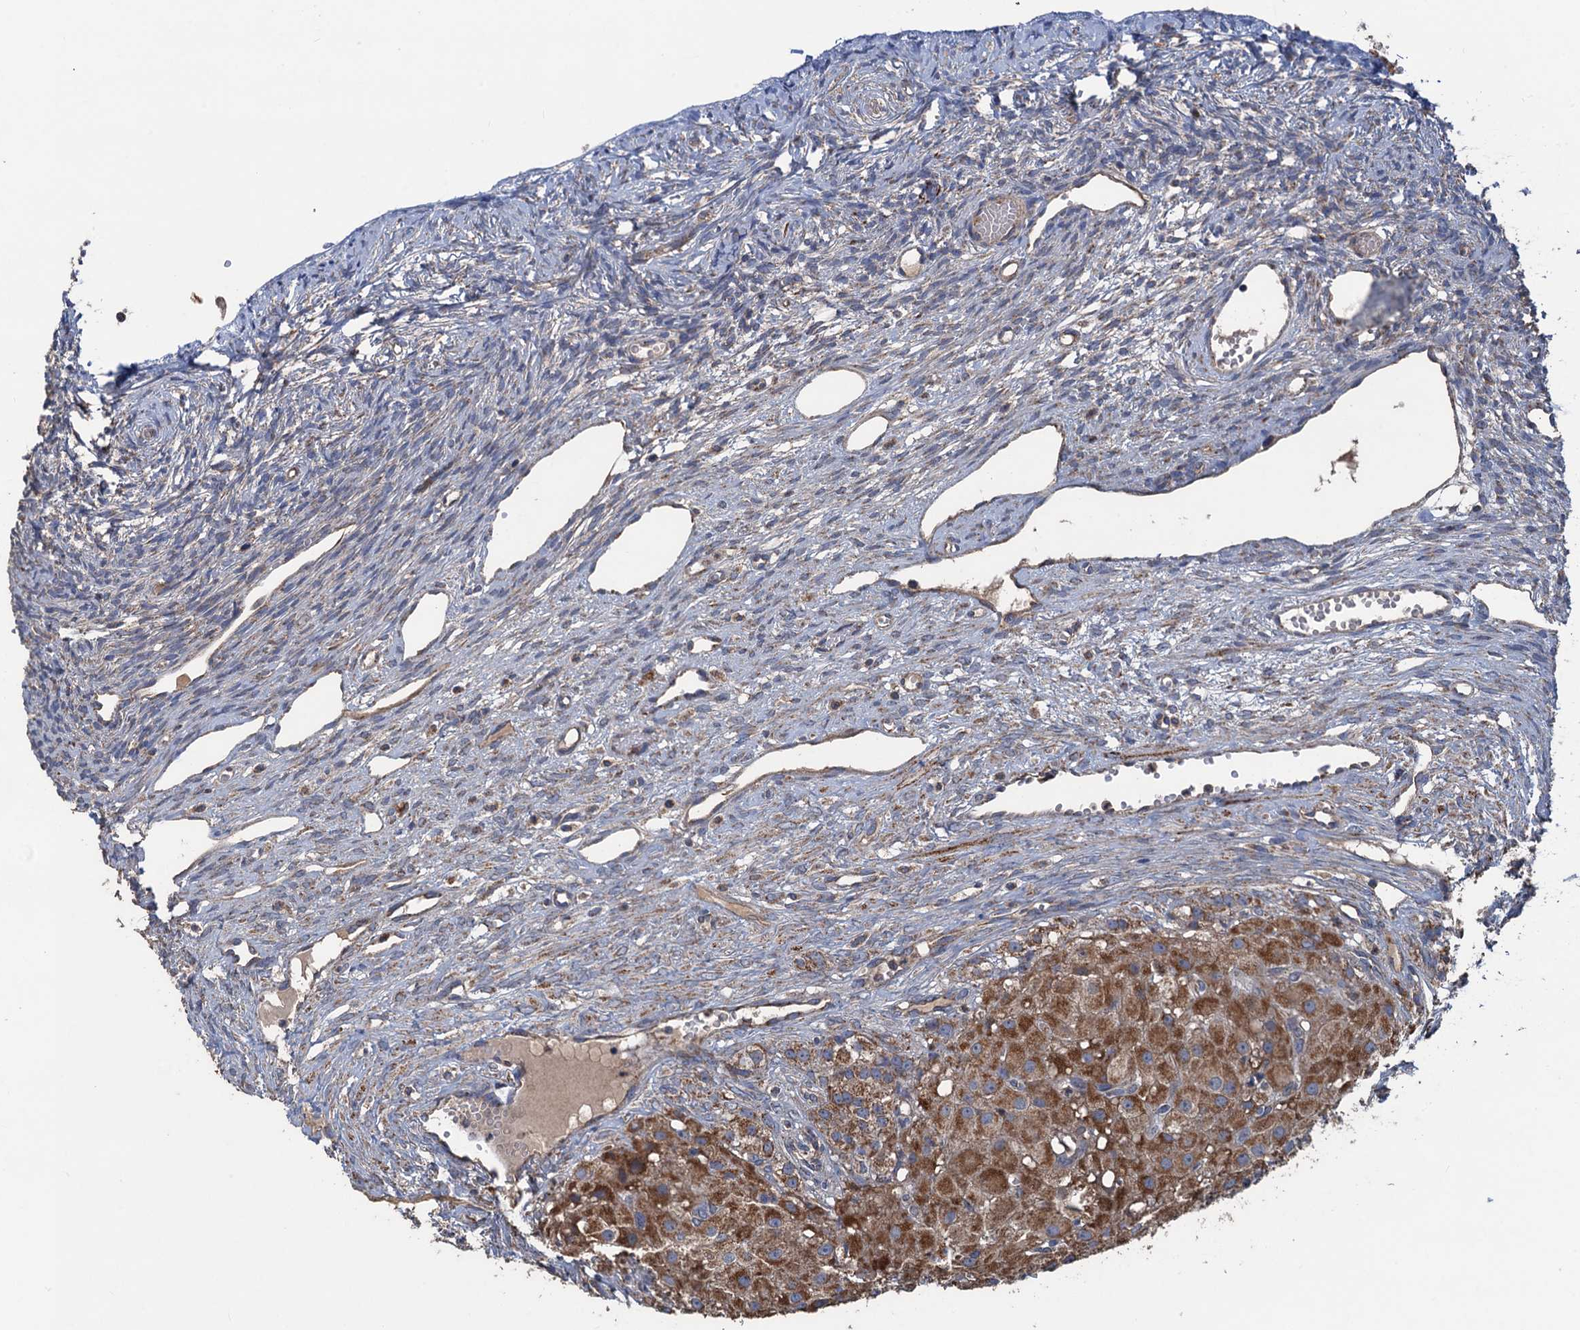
{"staining": {"intensity": "negative", "quantity": "none", "location": "none"}, "tissue": "ovary", "cell_type": "Ovarian stroma cells", "image_type": "normal", "snomed": [{"axis": "morphology", "description": "Normal tissue, NOS"}, {"axis": "topography", "description": "Ovary"}], "caption": "The histopathology image reveals no staining of ovarian stroma cells in unremarkable ovary. (DAB immunohistochemistry, high magnification).", "gene": "DGLUCY", "patient": {"sex": "female", "age": 51}}